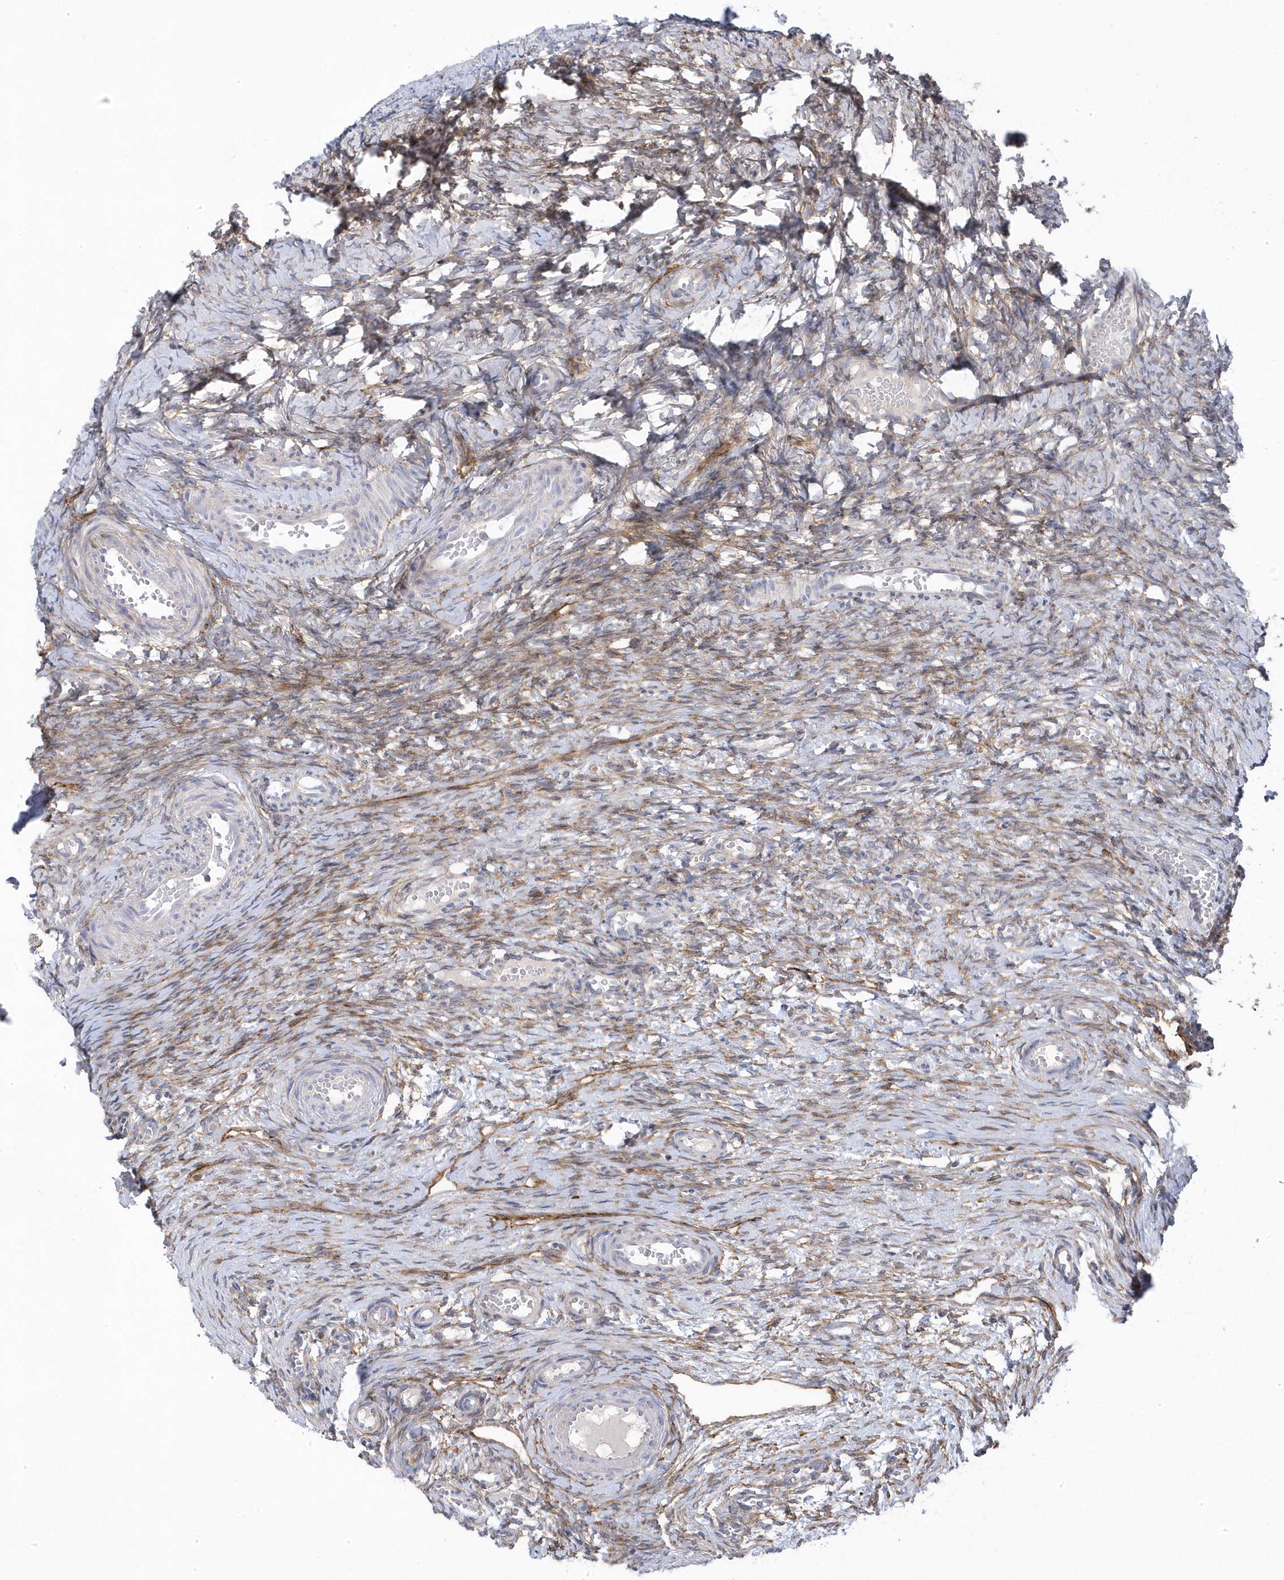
{"staining": {"intensity": "weak", "quantity": "25%-75%", "location": "cytoplasmic/membranous"}, "tissue": "ovary", "cell_type": "Ovarian stroma cells", "image_type": "normal", "snomed": [{"axis": "morphology", "description": "Adenocarcinoma, NOS"}, {"axis": "topography", "description": "Endometrium"}], "caption": "Ovarian stroma cells exhibit low levels of weak cytoplasmic/membranous expression in about 25%-75% of cells in unremarkable ovary. (brown staining indicates protein expression, while blue staining denotes nuclei).", "gene": "ANAPC1", "patient": {"sex": "female", "age": 32}}